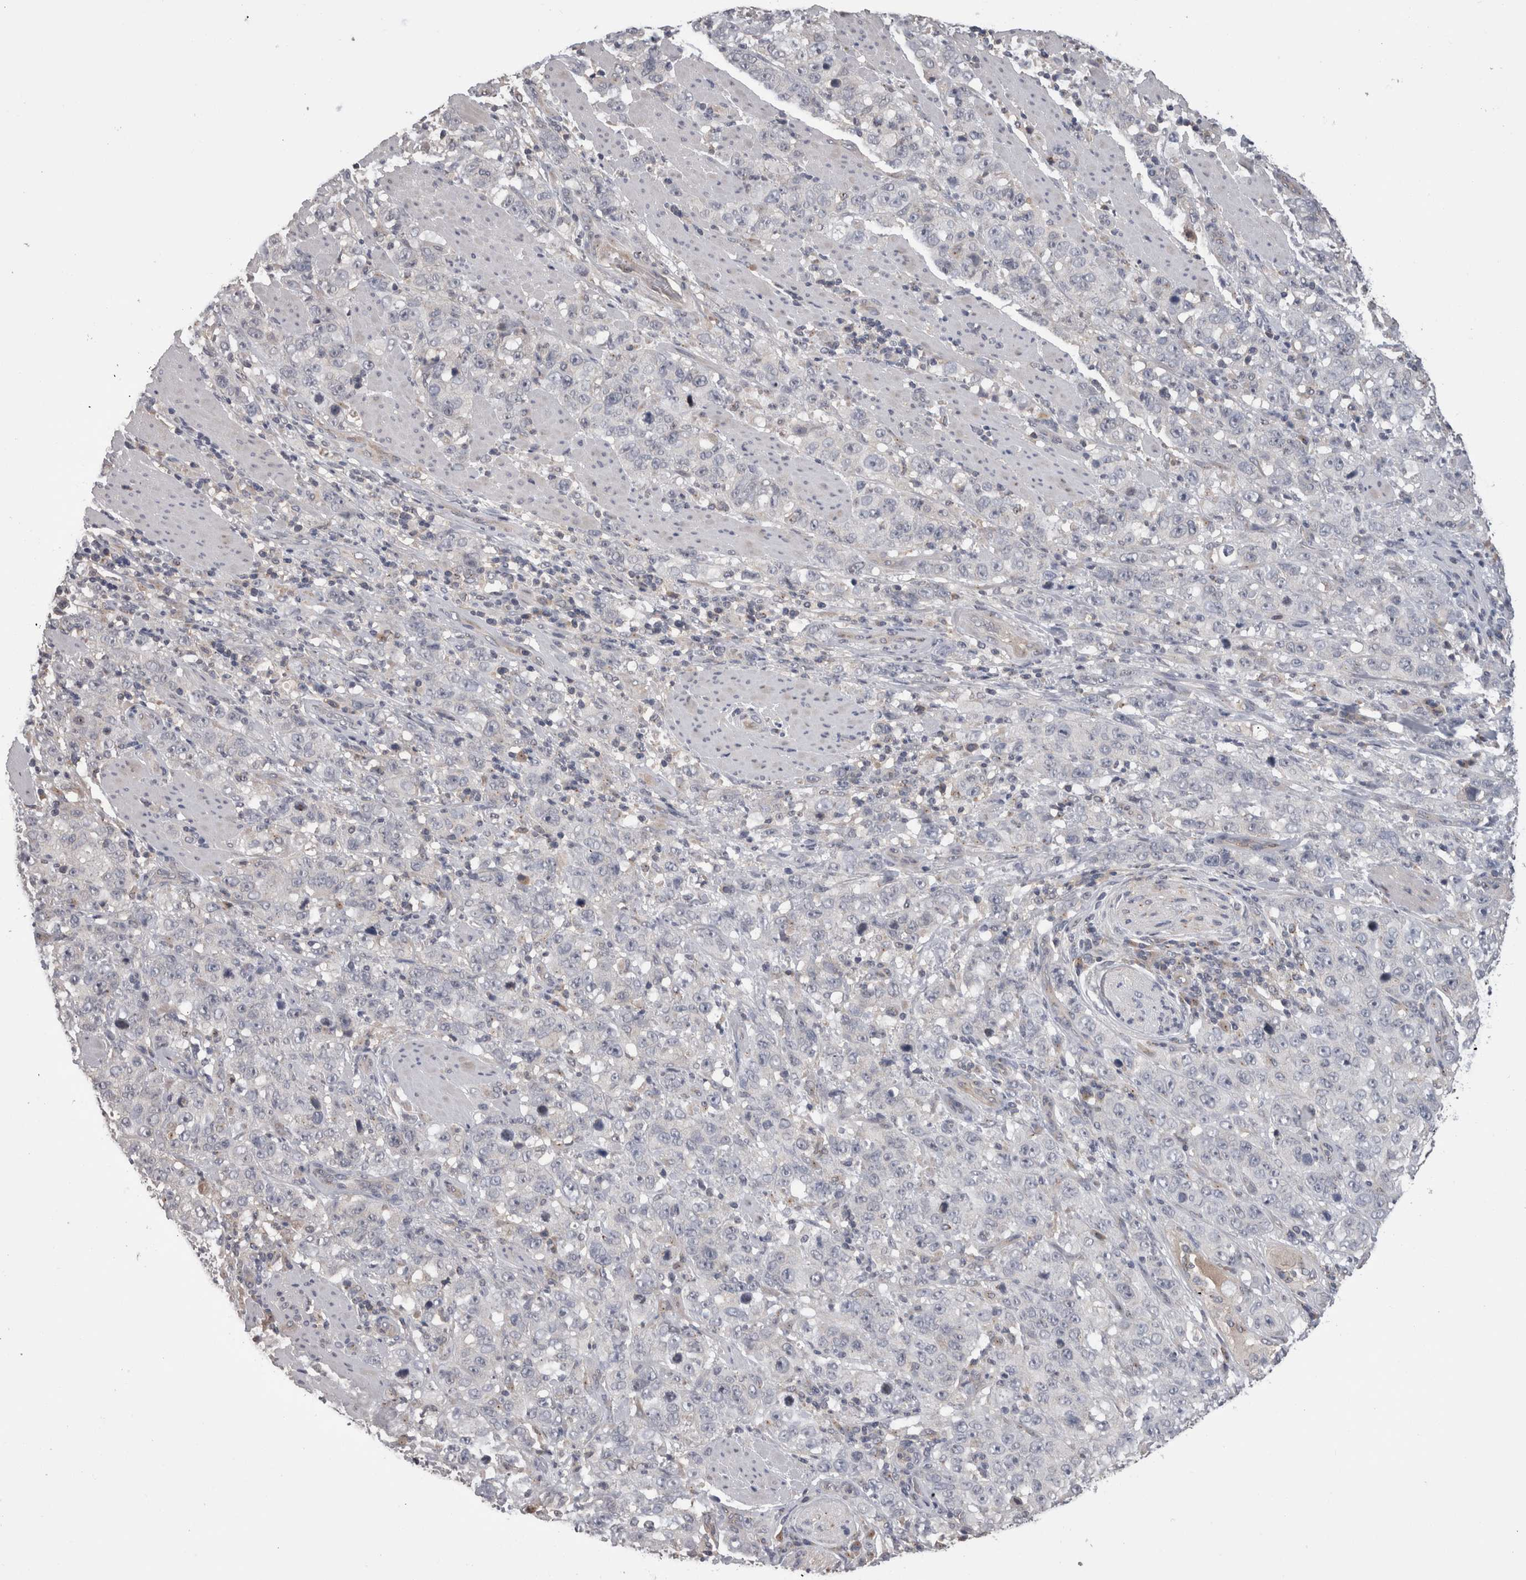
{"staining": {"intensity": "negative", "quantity": "none", "location": "none"}, "tissue": "stomach cancer", "cell_type": "Tumor cells", "image_type": "cancer", "snomed": [{"axis": "morphology", "description": "Adenocarcinoma, NOS"}, {"axis": "topography", "description": "Stomach"}], "caption": "Histopathology image shows no significant protein staining in tumor cells of stomach cancer. Nuclei are stained in blue.", "gene": "DCTN6", "patient": {"sex": "male", "age": 48}}